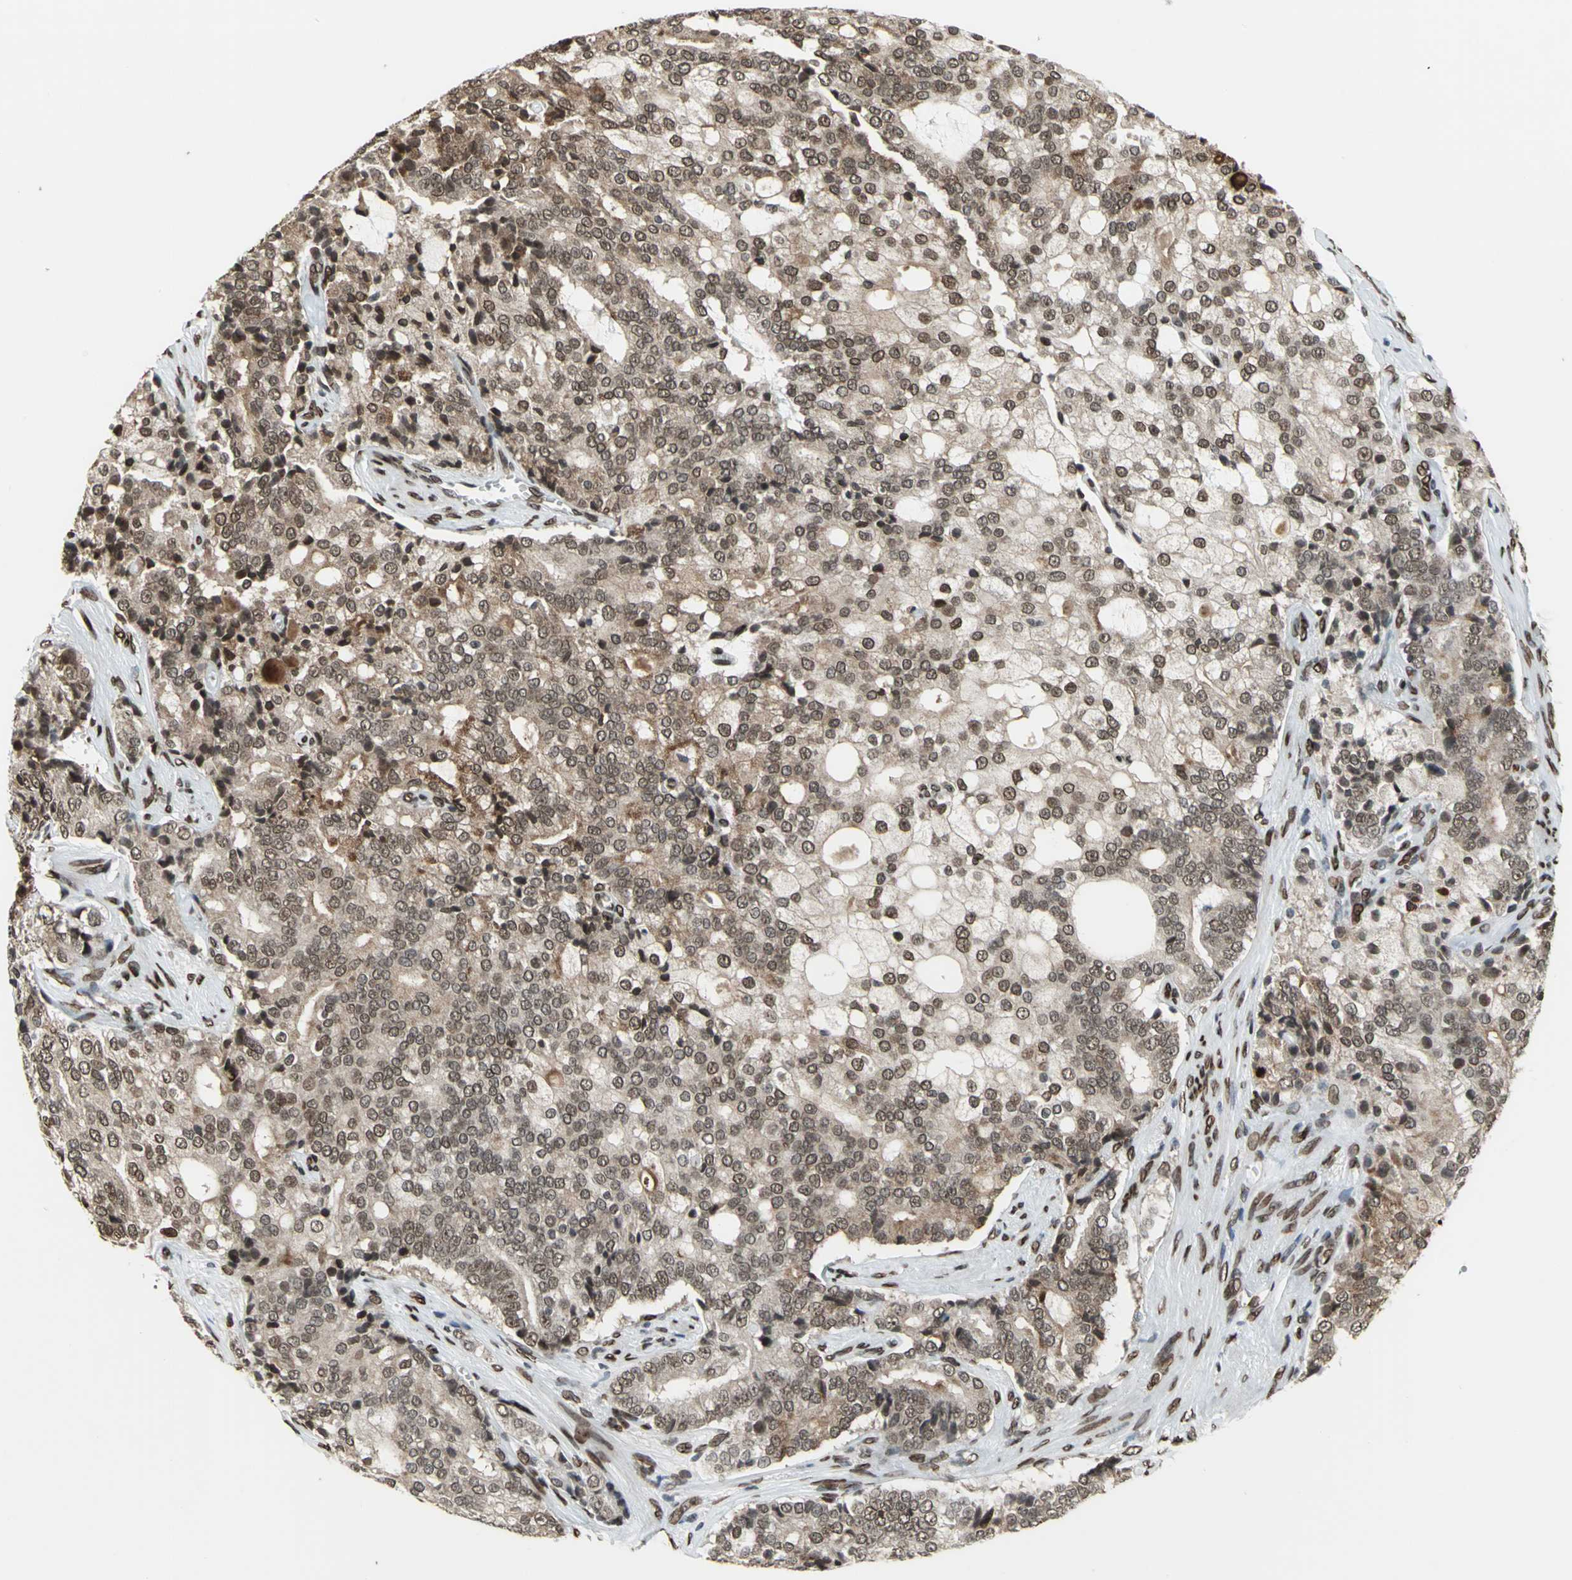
{"staining": {"intensity": "moderate", "quantity": ">75%", "location": "cytoplasmic/membranous,nuclear"}, "tissue": "prostate cancer", "cell_type": "Tumor cells", "image_type": "cancer", "snomed": [{"axis": "morphology", "description": "Adenocarcinoma, Low grade"}, {"axis": "topography", "description": "Prostate"}], "caption": "Immunohistochemical staining of prostate cancer (low-grade adenocarcinoma) demonstrates medium levels of moderate cytoplasmic/membranous and nuclear staining in approximately >75% of tumor cells.", "gene": "ISY1", "patient": {"sex": "male", "age": 58}}